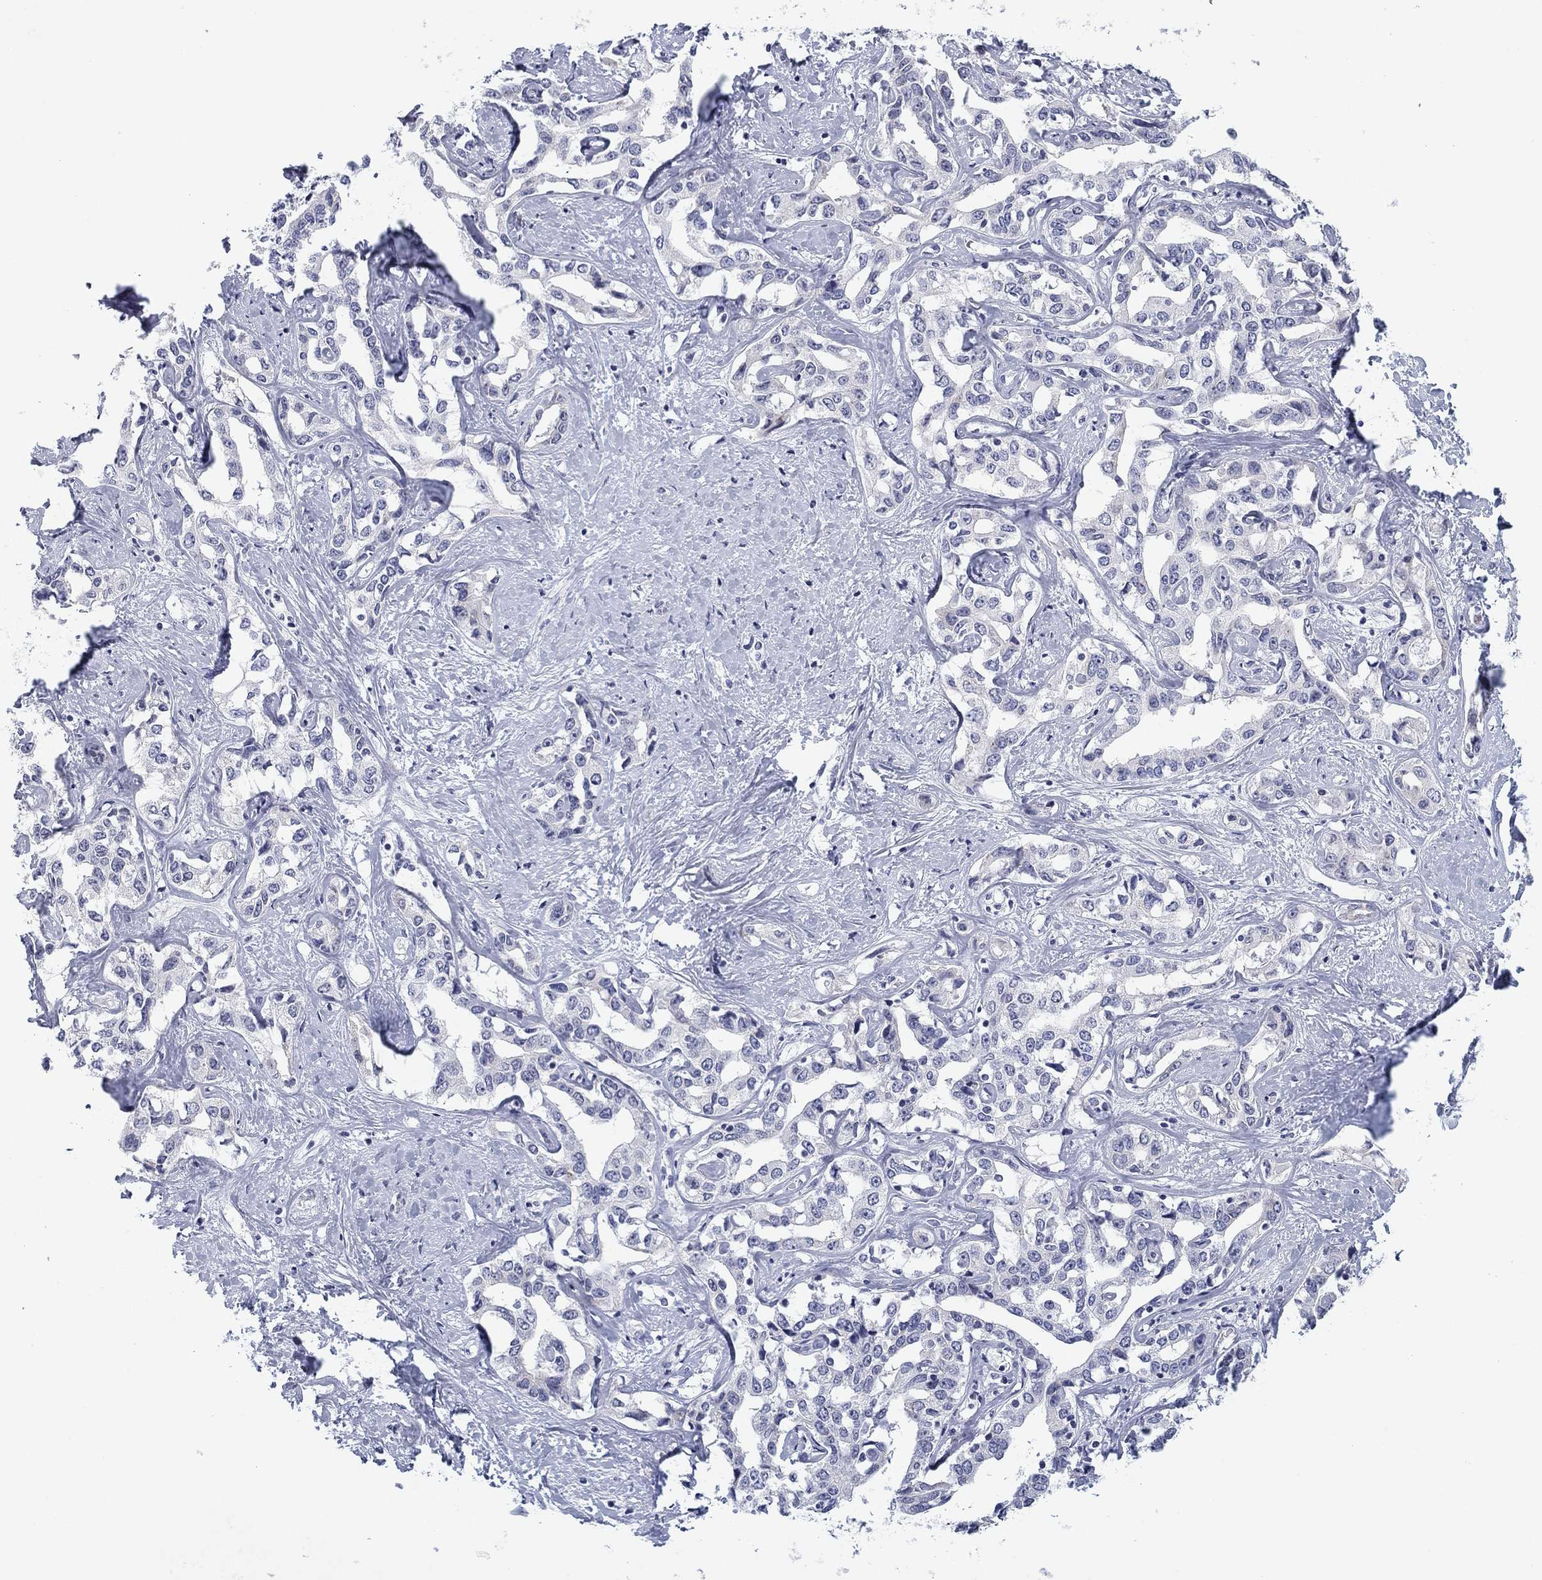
{"staining": {"intensity": "negative", "quantity": "none", "location": "none"}, "tissue": "liver cancer", "cell_type": "Tumor cells", "image_type": "cancer", "snomed": [{"axis": "morphology", "description": "Cholangiocarcinoma"}, {"axis": "topography", "description": "Liver"}], "caption": "Immunohistochemical staining of liver cancer (cholangiocarcinoma) demonstrates no significant positivity in tumor cells.", "gene": "PRPH", "patient": {"sex": "male", "age": 59}}